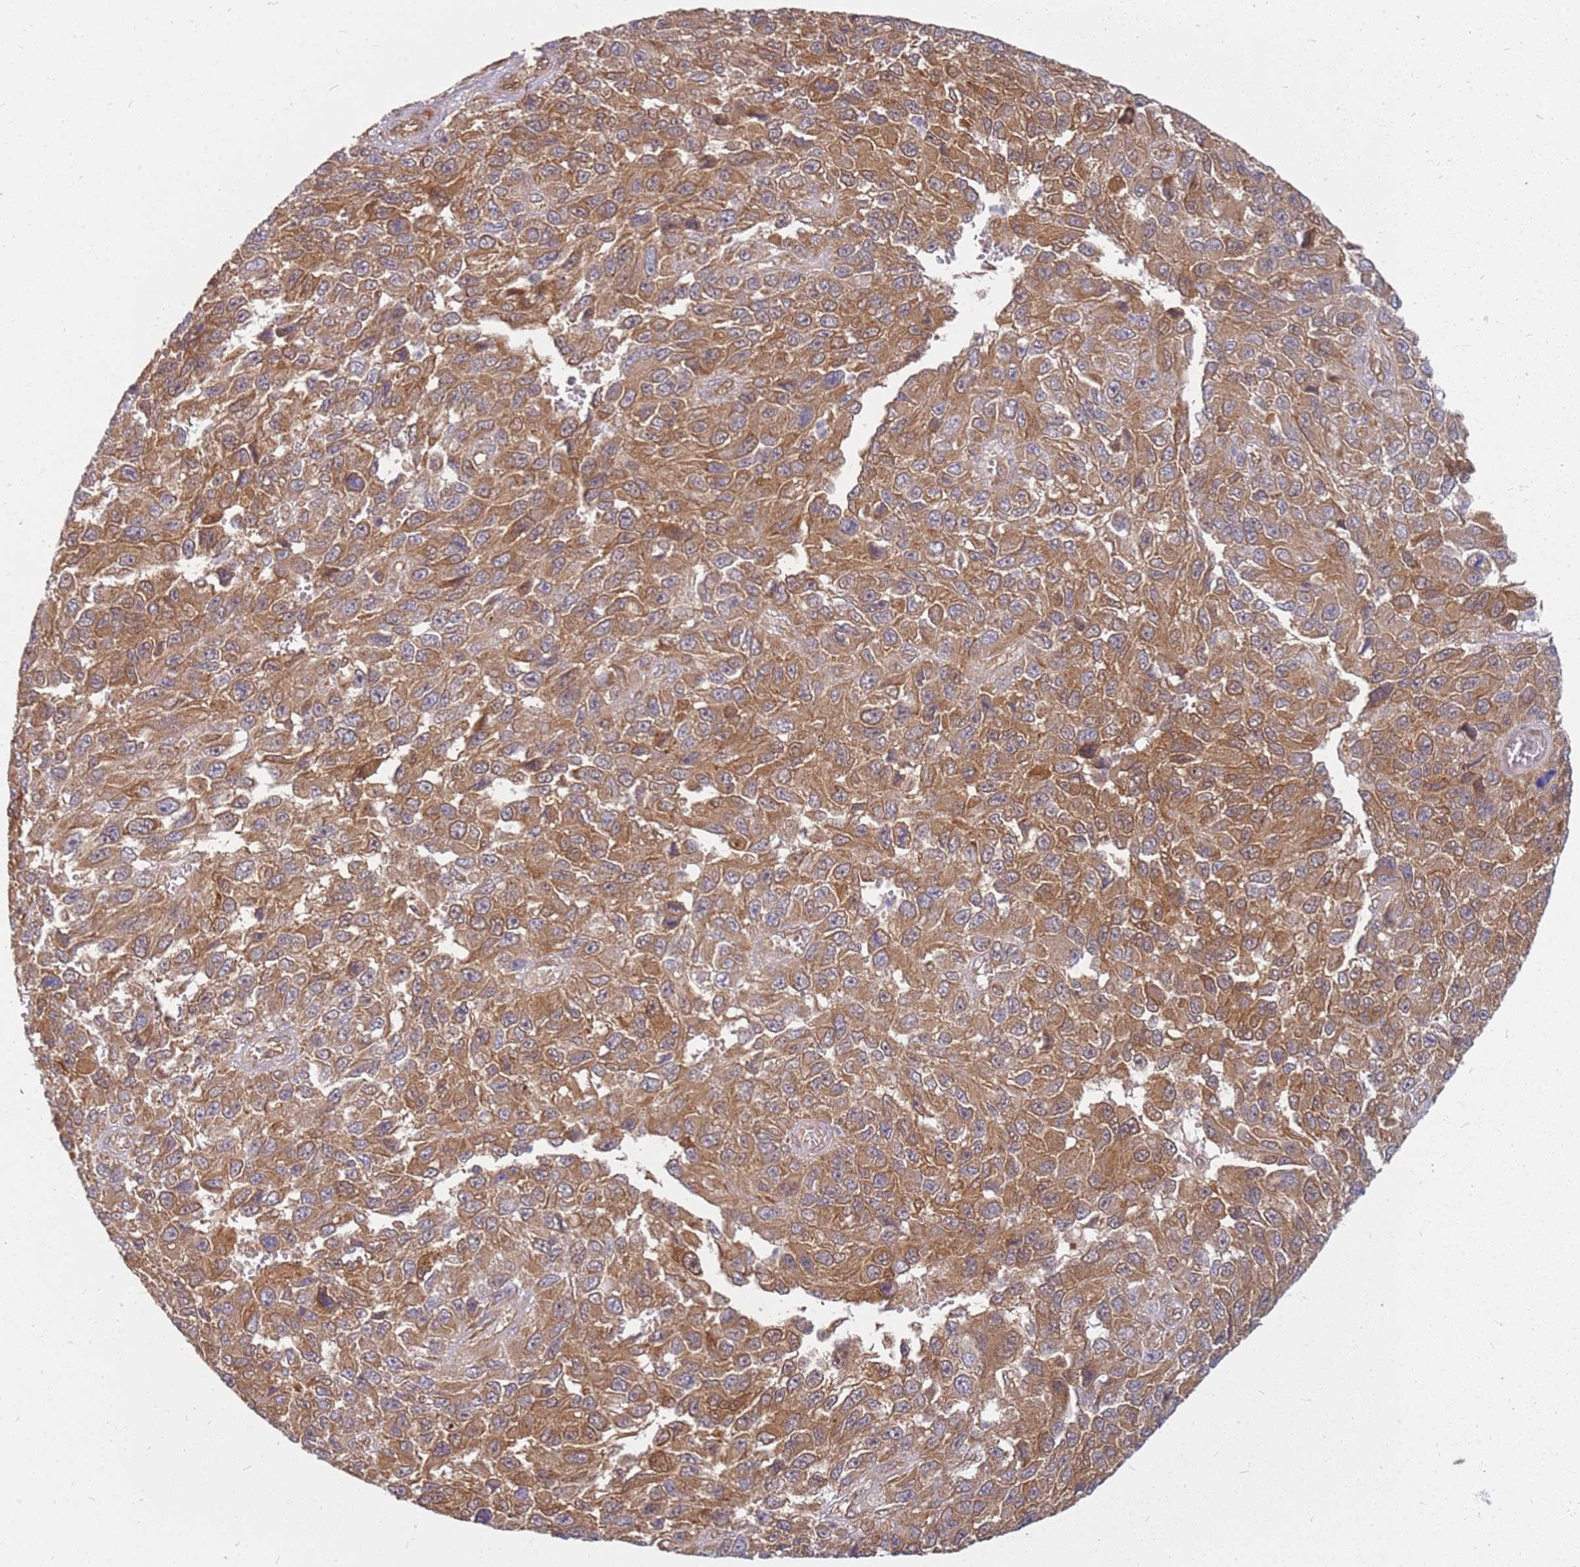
{"staining": {"intensity": "moderate", "quantity": ">75%", "location": "cytoplasmic/membranous"}, "tissue": "melanoma", "cell_type": "Tumor cells", "image_type": "cancer", "snomed": [{"axis": "morphology", "description": "Normal tissue, NOS"}, {"axis": "morphology", "description": "Malignant melanoma, NOS"}, {"axis": "topography", "description": "Skin"}], "caption": "A medium amount of moderate cytoplasmic/membranous staining is appreciated in approximately >75% of tumor cells in melanoma tissue. Immunohistochemistry (ihc) stains the protein in brown and the nuclei are stained blue.", "gene": "NUDT14", "patient": {"sex": "female", "age": 96}}